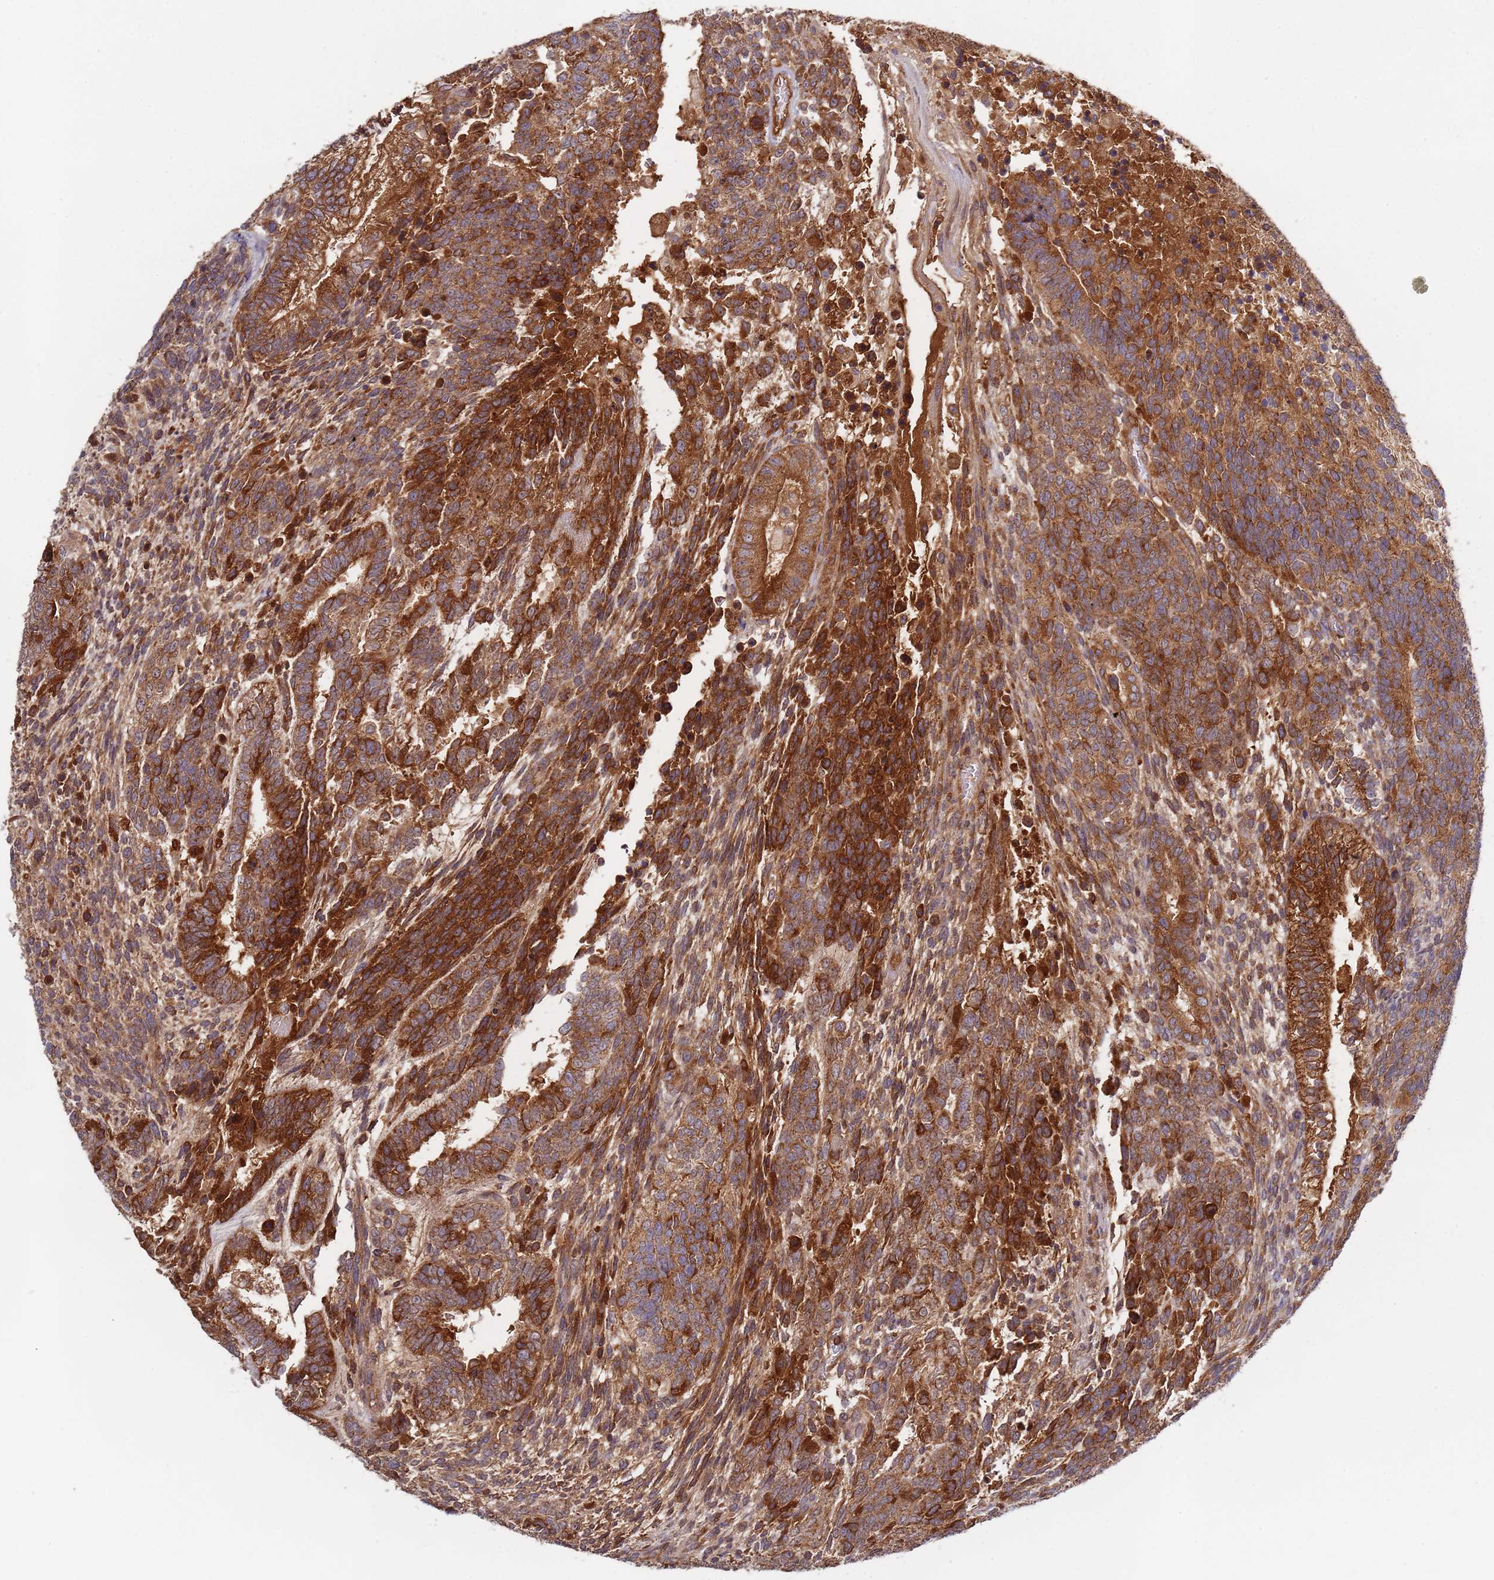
{"staining": {"intensity": "strong", "quantity": ">75%", "location": "cytoplasmic/membranous"}, "tissue": "testis cancer", "cell_type": "Tumor cells", "image_type": "cancer", "snomed": [{"axis": "morphology", "description": "Carcinoma, Embryonal, NOS"}, {"axis": "topography", "description": "Testis"}], "caption": "A photomicrograph of human testis cancer (embryonal carcinoma) stained for a protein demonstrates strong cytoplasmic/membranous brown staining in tumor cells.", "gene": "OR5A2", "patient": {"sex": "male", "age": 23}}